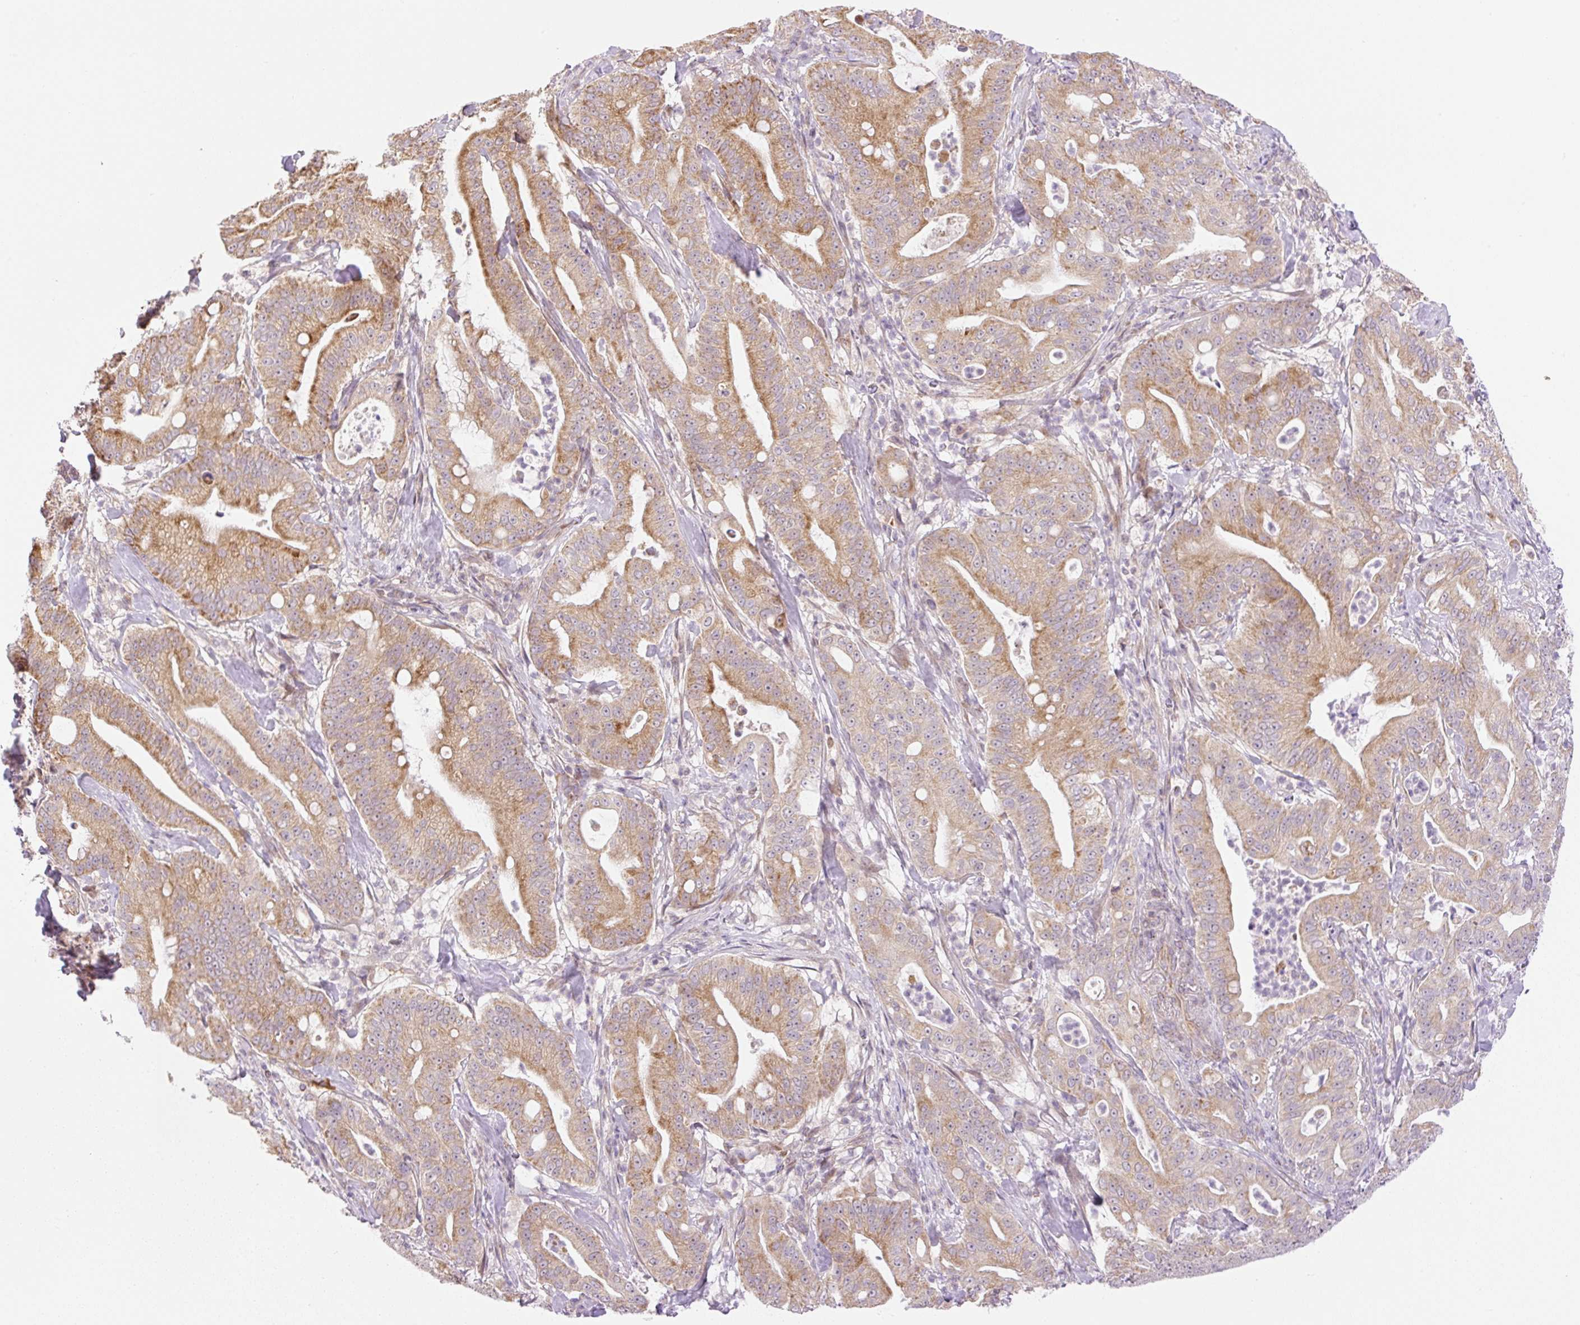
{"staining": {"intensity": "moderate", "quantity": "25%-75%", "location": "cytoplasmic/membranous"}, "tissue": "pancreatic cancer", "cell_type": "Tumor cells", "image_type": "cancer", "snomed": [{"axis": "morphology", "description": "Adenocarcinoma, NOS"}, {"axis": "topography", "description": "Pancreas"}], "caption": "Immunohistochemistry (IHC) photomicrograph of human pancreatic cancer stained for a protein (brown), which demonstrates medium levels of moderate cytoplasmic/membranous positivity in approximately 25%-75% of tumor cells.", "gene": "ZNF394", "patient": {"sex": "male", "age": 71}}